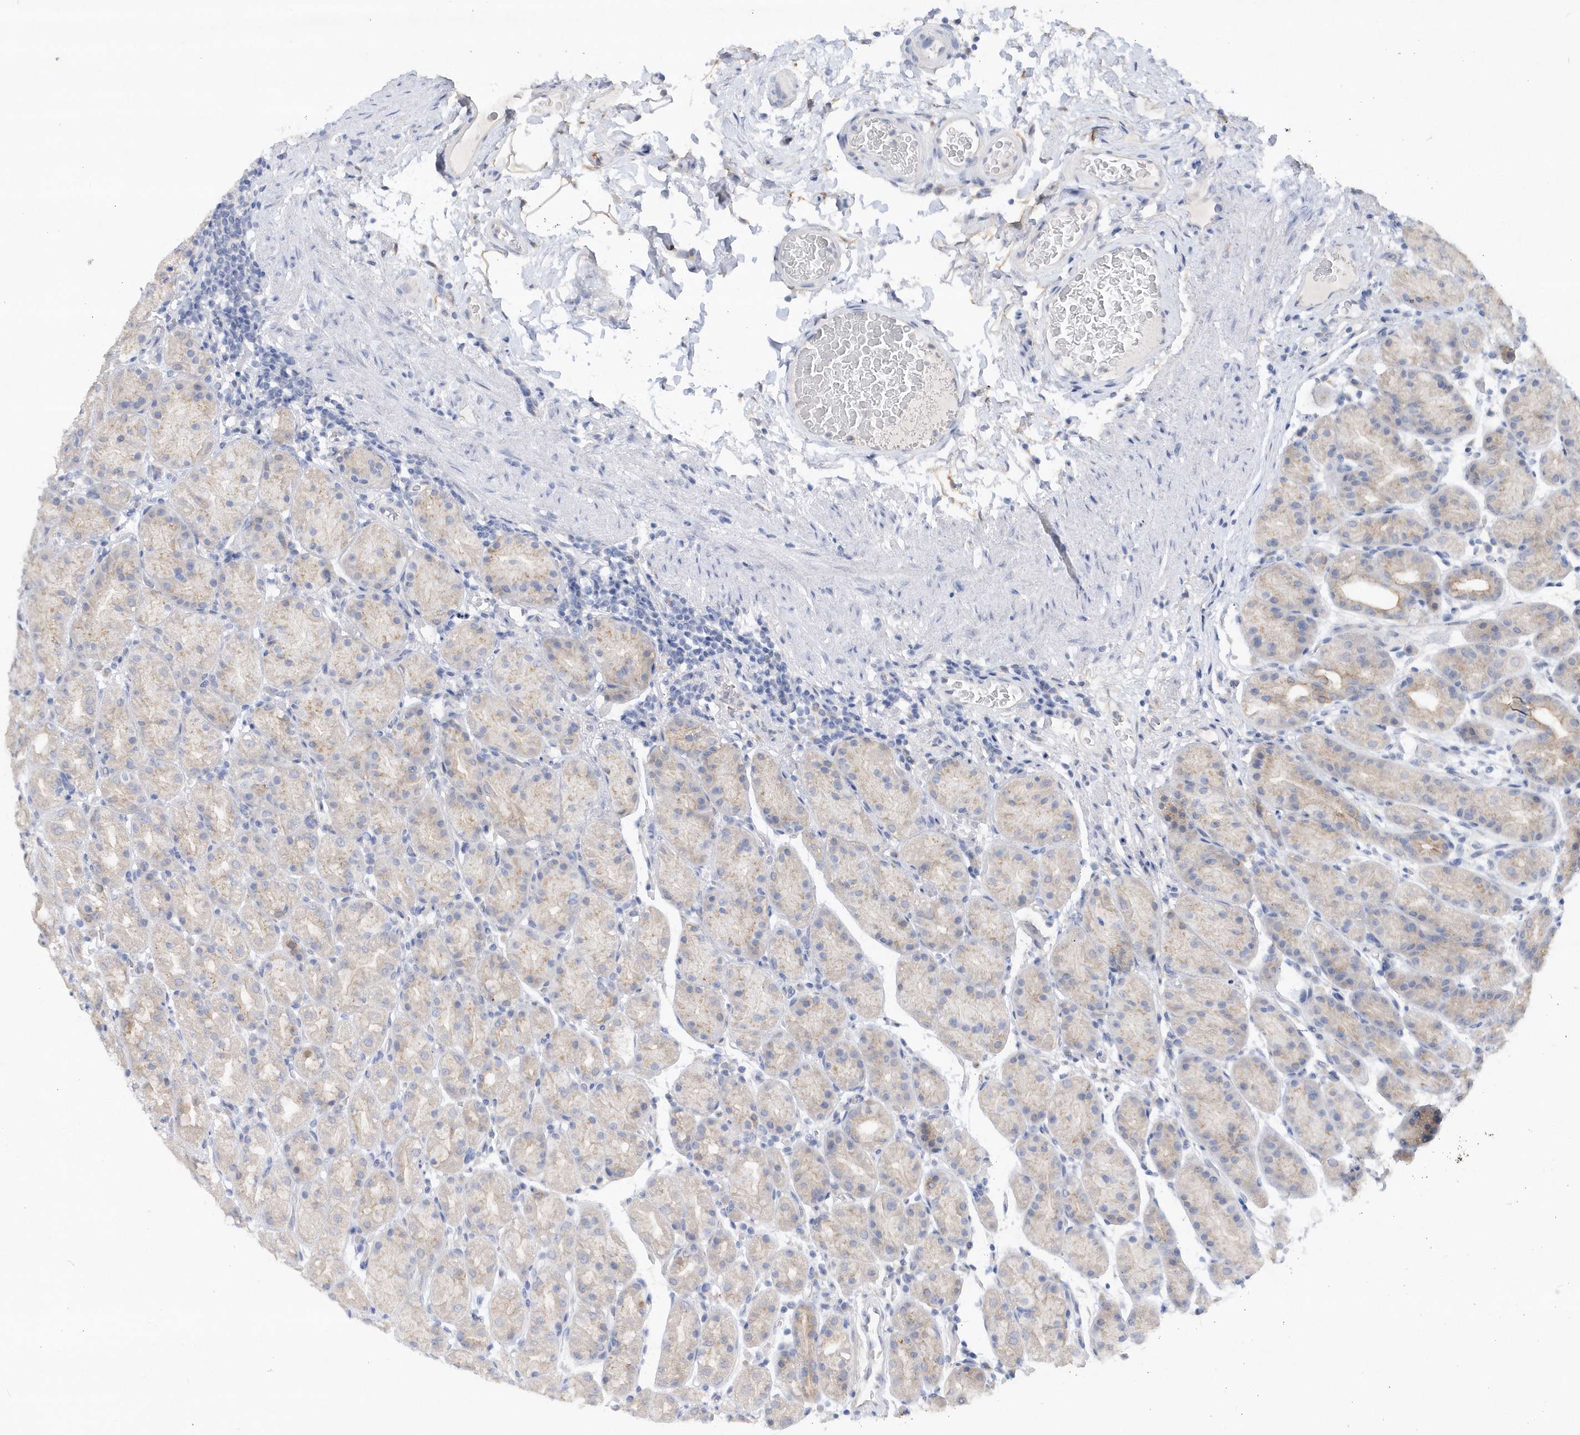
{"staining": {"intensity": "moderate", "quantity": "<25%", "location": "cytoplasmic/membranous"}, "tissue": "stomach", "cell_type": "Glandular cells", "image_type": "normal", "snomed": [{"axis": "morphology", "description": "Normal tissue, NOS"}, {"axis": "topography", "description": "Stomach, upper"}], "caption": "Approximately <25% of glandular cells in unremarkable human stomach show moderate cytoplasmic/membranous protein positivity as visualized by brown immunohistochemical staining.", "gene": "RPEL1", "patient": {"sex": "male", "age": 68}}